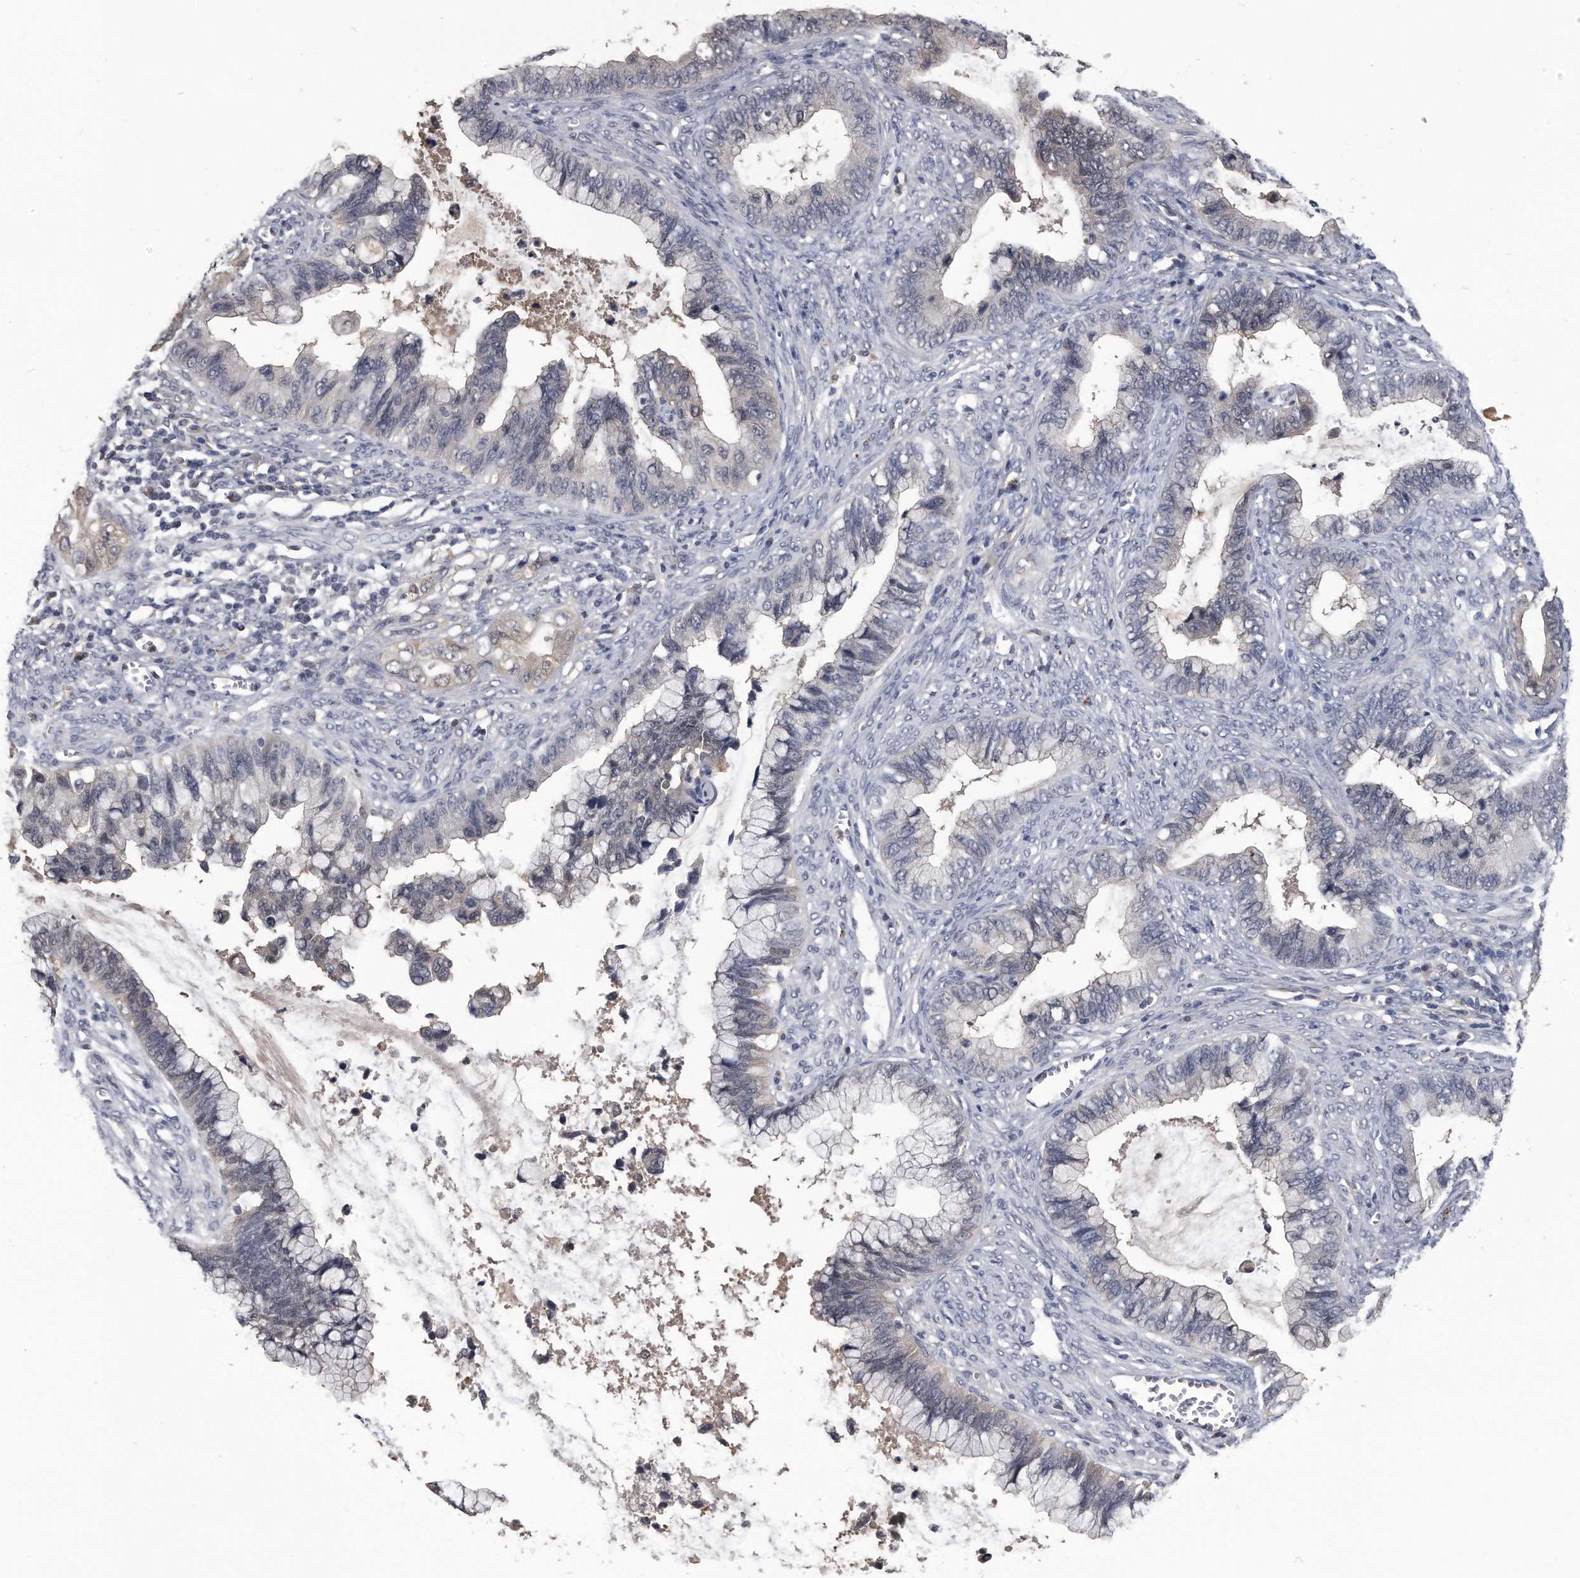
{"staining": {"intensity": "negative", "quantity": "none", "location": "none"}, "tissue": "cervical cancer", "cell_type": "Tumor cells", "image_type": "cancer", "snomed": [{"axis": "morphology", "description": "Adenocarcinoma, NOS"}, {"axis": "topography", "description": "Cervix"}], "caption": "IHC image of neoplastic tissue: cervical adenocarcinoma stained with DAB (3,3'-diaminobenzidine) reveals no significant protein staining in tumor cells.", "gene": "PDXK", "patient": {"sex": "female", "age": 44}}